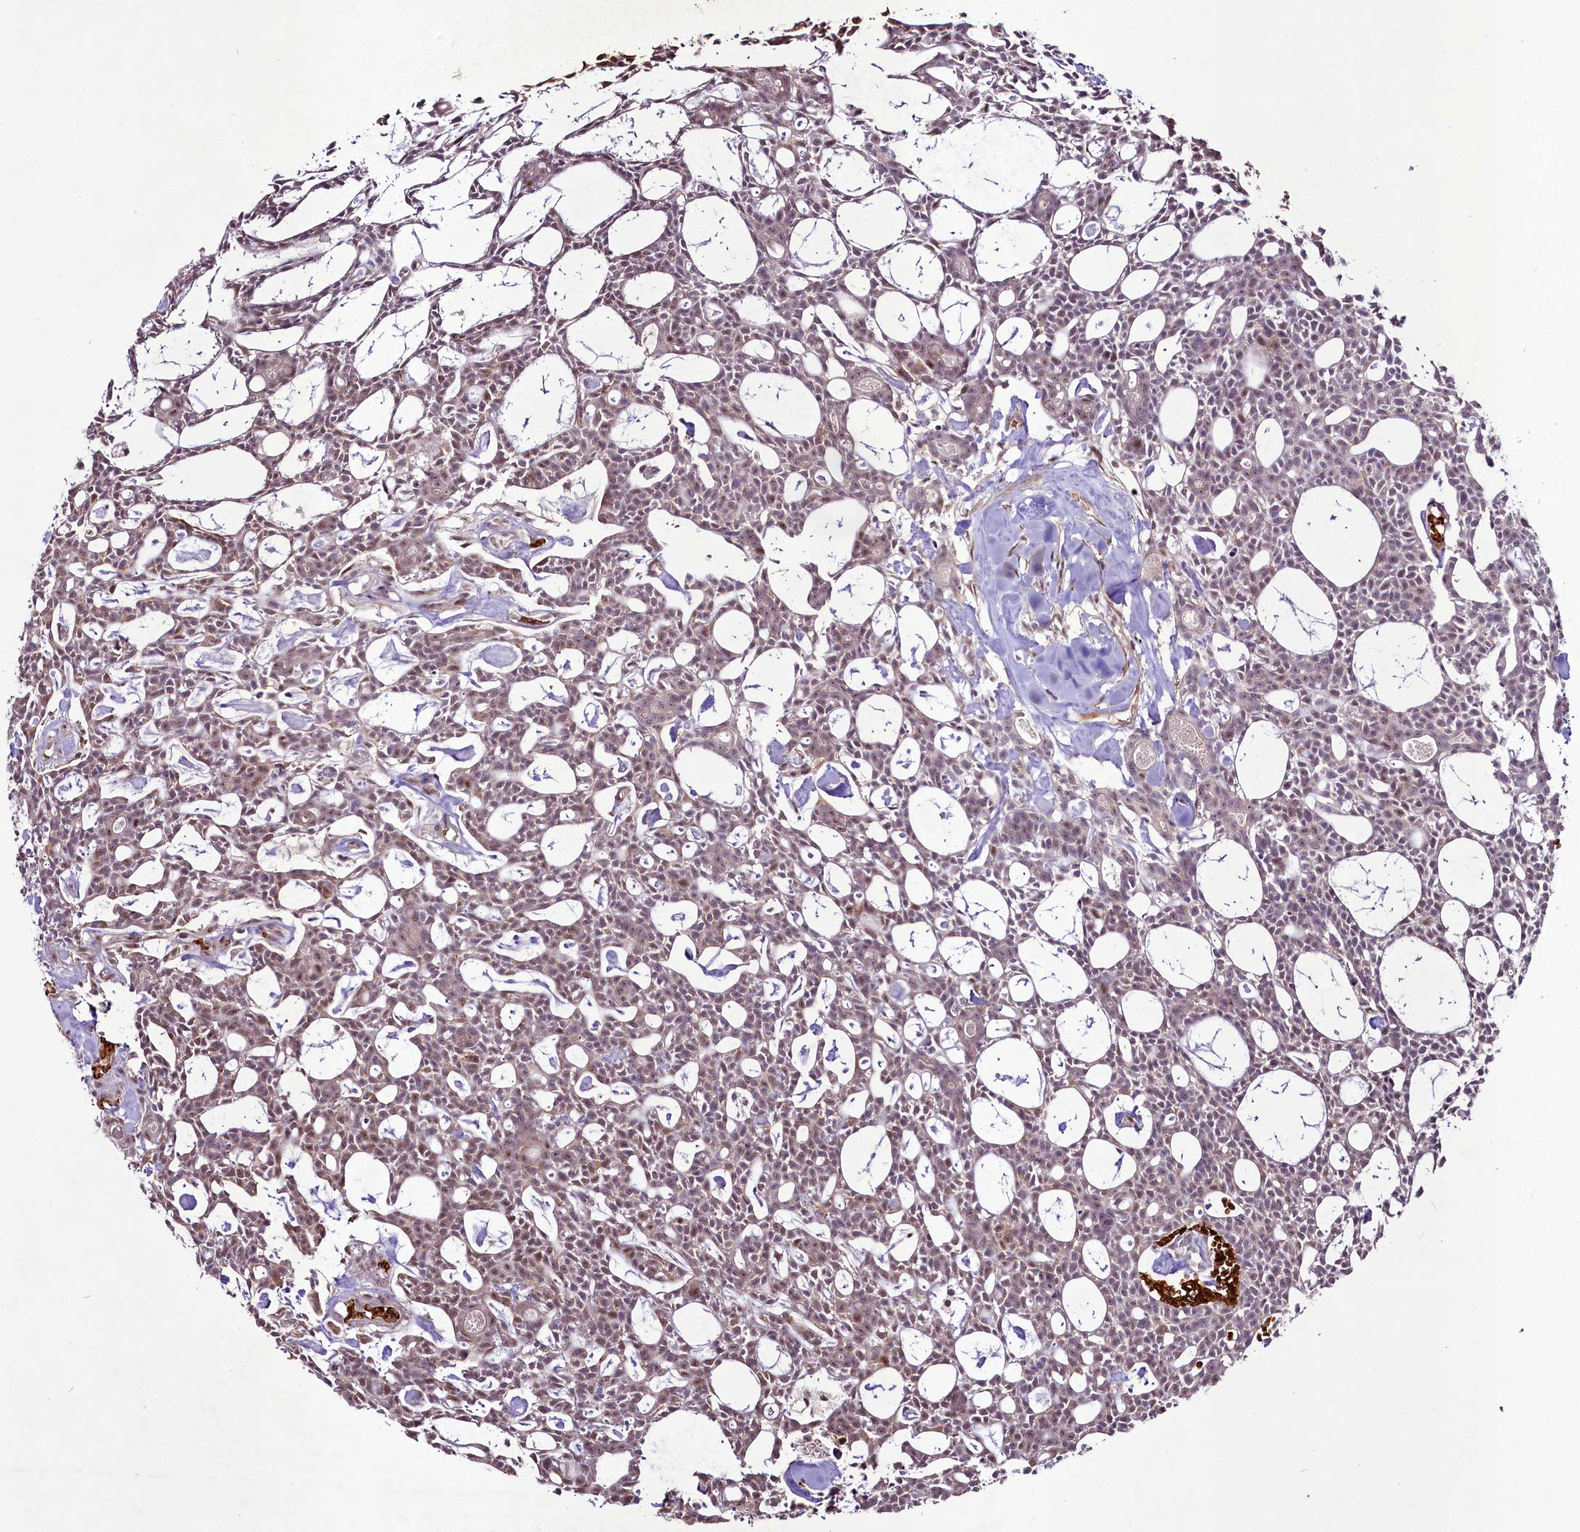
{"staining": {"intensity": "weak", "quantity": ">75%", "location": "cytoplasmic/membranous,nuclear"}, "tissue": "head and neck cancer", "cell_type": "Tumor cells", "image_type": "cancer", "snomed": [{"axis": "morphology", "description": "Adenocarcinoma, NOS"}, {"axis": "topography", "description": "Salivary gland"}, {"axis": "topography", "description": "Head-Neck"}], "caption": "Immunohistochemistry (IHC) (DAB (3,3'-diaminobenzidine)) staining of human head and neck cancer shows weak cytoplasmic/membranous and nuclear protein staining in approximately >75% of tumor cells.", "gene": "SUSD3", "patient": {"sex": "male", "age": 55}}